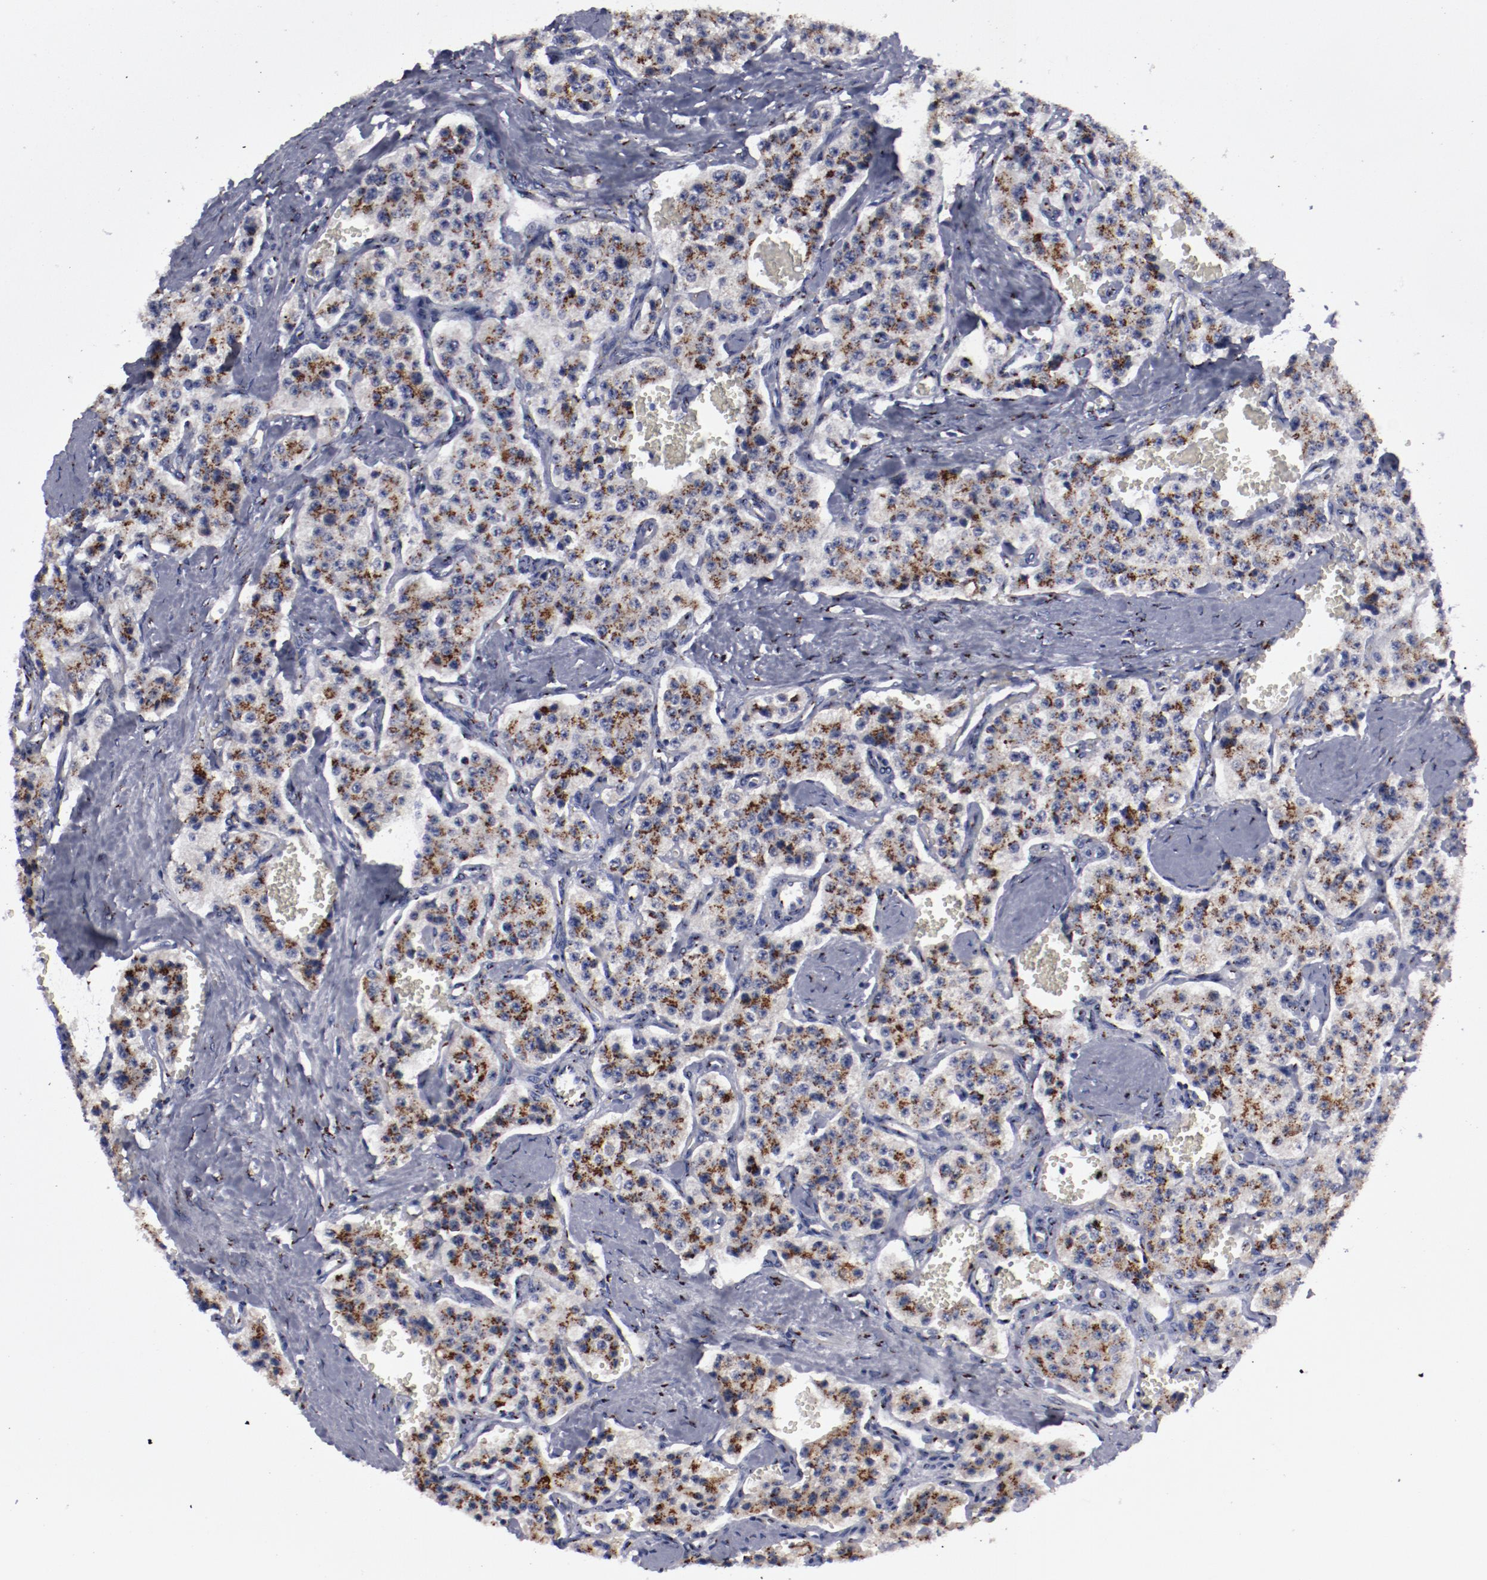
{"staining": {"intensity": "strong", "quantity": ">75%", "location": "cytoplasmic/membranous"}, "tissue": "carcinoid", "cell_type": "Tumor cells", "image_type": "cancer", "snomed": [{"axis": "morphology", "description": "Carcinoid, malignant, NOS"}, {"axis": "topography", "description": "Small intestine"}], "caption": "DAB (3,3'-diaminobenzidine) immunohistochemical staining of human carcinoid shows strong cytoplasmic/membranous protein positivity in about >75% of tumor cells.", "gene": "GOLIM4", "patient": {"sex": "male", "age": 52}}